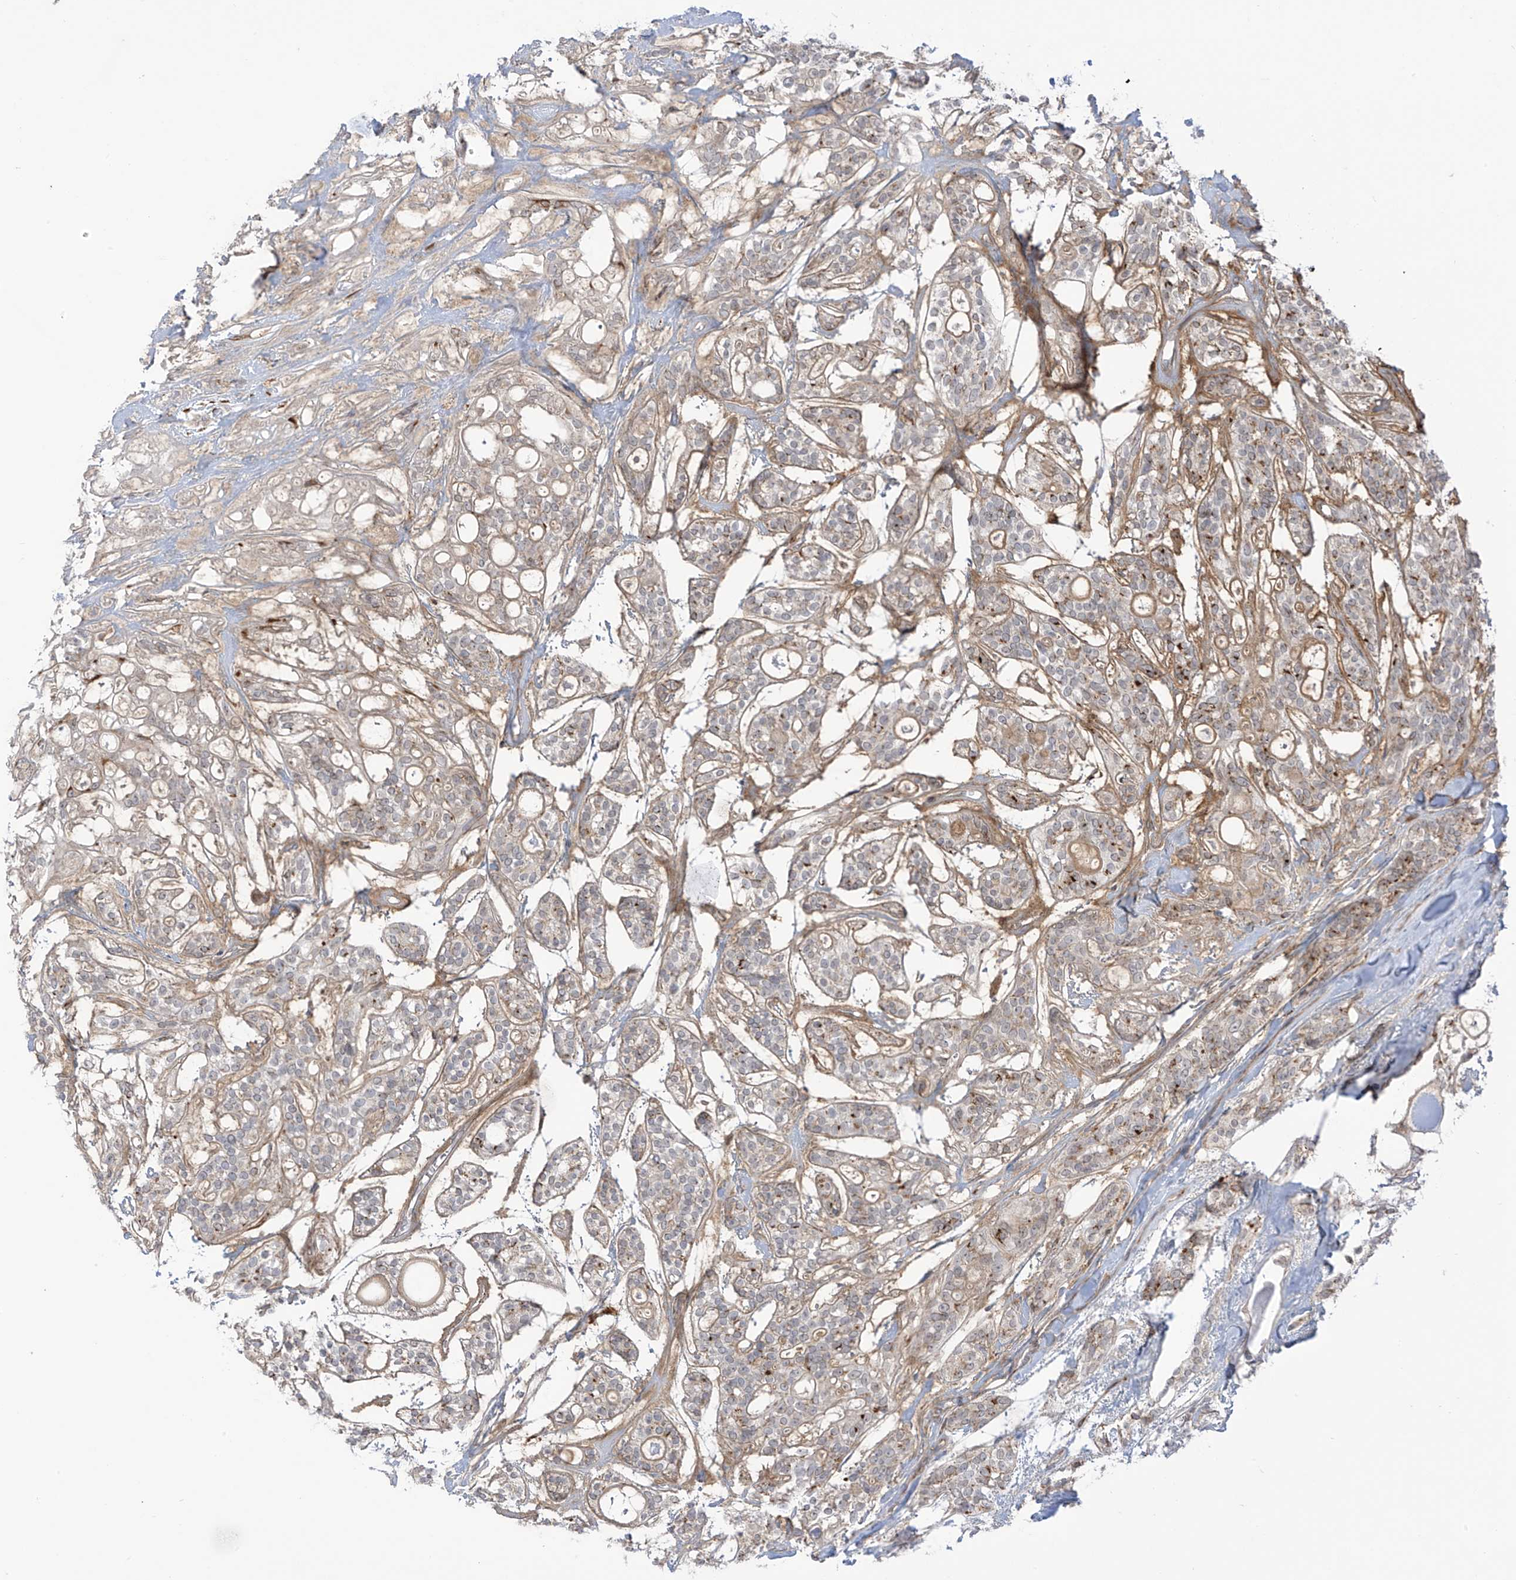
{"staining": {"intensity": "strong", "quantity": "<25%", "location": "cytoplasmic/membranous"}, "tissue": "head and neck cancer", "cell_type": "Tumor cells", "image_type": "cancer", "snomed": [{"axis": "morphology", "description": "Adenocarcinoma, NOS"}, {"axis": "topography", "description": "Head-Neck"}], "caption": "Immunohistochemistry staining of head and neck cancer (adenocarcinoma), which reveals medium levels of strong cytoplasmic/membranous positivity in approximately <25% of tumor cells indicating strong cytoplasmic/membranous protein positivity. The staining was performed using DAB (brown) for protein detection and nuclei were counterstained in hematoxylin (blue).", "gene": "HS6ST2", "patient": {"sex": "male", "age": 66}}